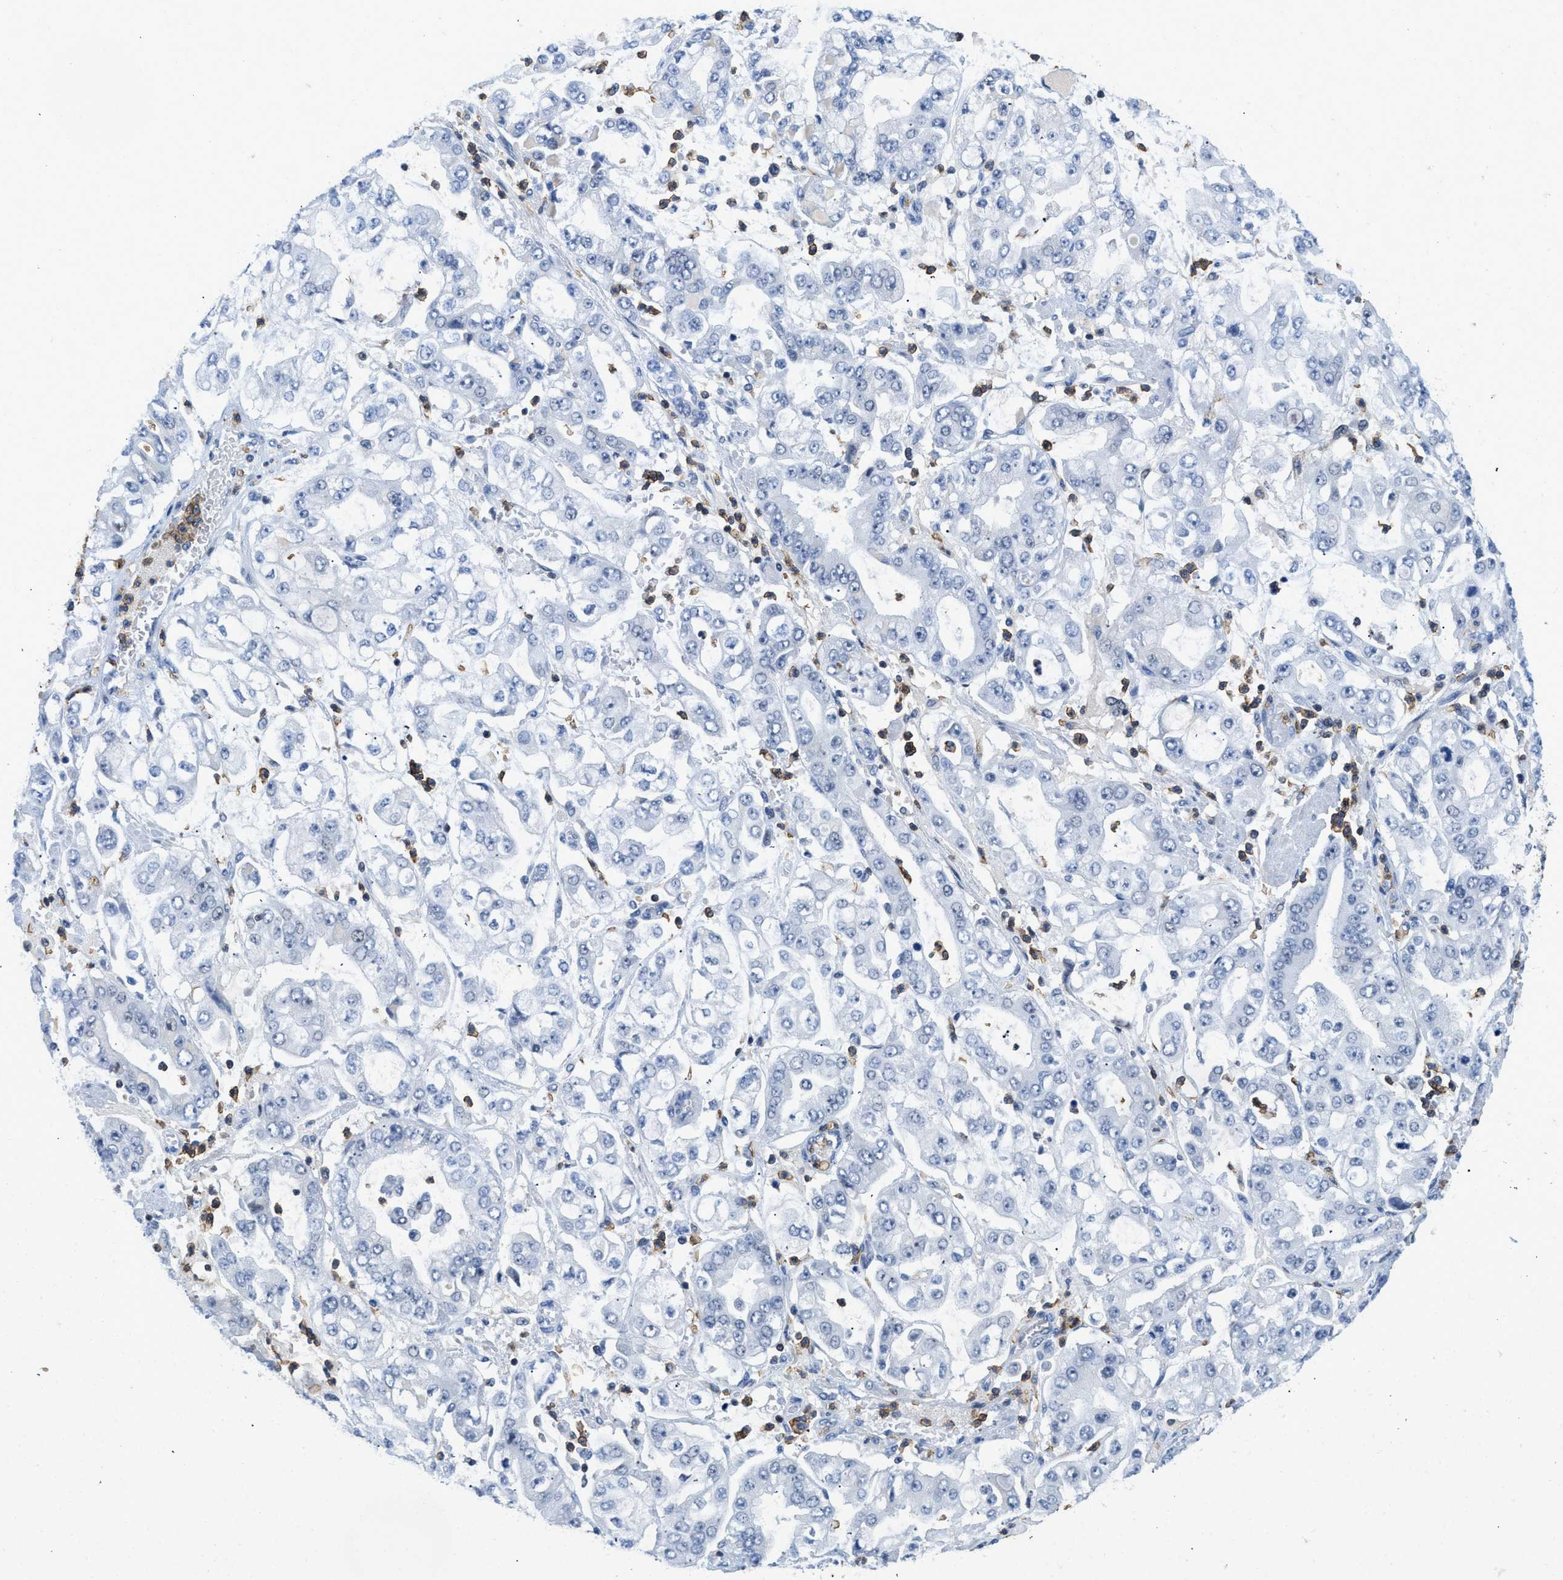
{"staining": {"intensity": "negative", "quantity": "none", "location": "none"}, "tissue": "stomach cancer", "cell_type": "Tumor cells", "image_type": "cancer", "snomed": [{"axis": "morphology", "description": "Adenocarcinoma, NOS"}, {"axis": "topography", "description": "Stomach"}], "caption": "High magnification brightfield microscopy of stomach cancer stained with DAB (3,3'-diaminobenzidine) (brown) and counterstained with hematoxylin (blue): tumor cells show no significant expression.", "gene": "FAM151A", "patient": {"sex": "male", "age": 76}}